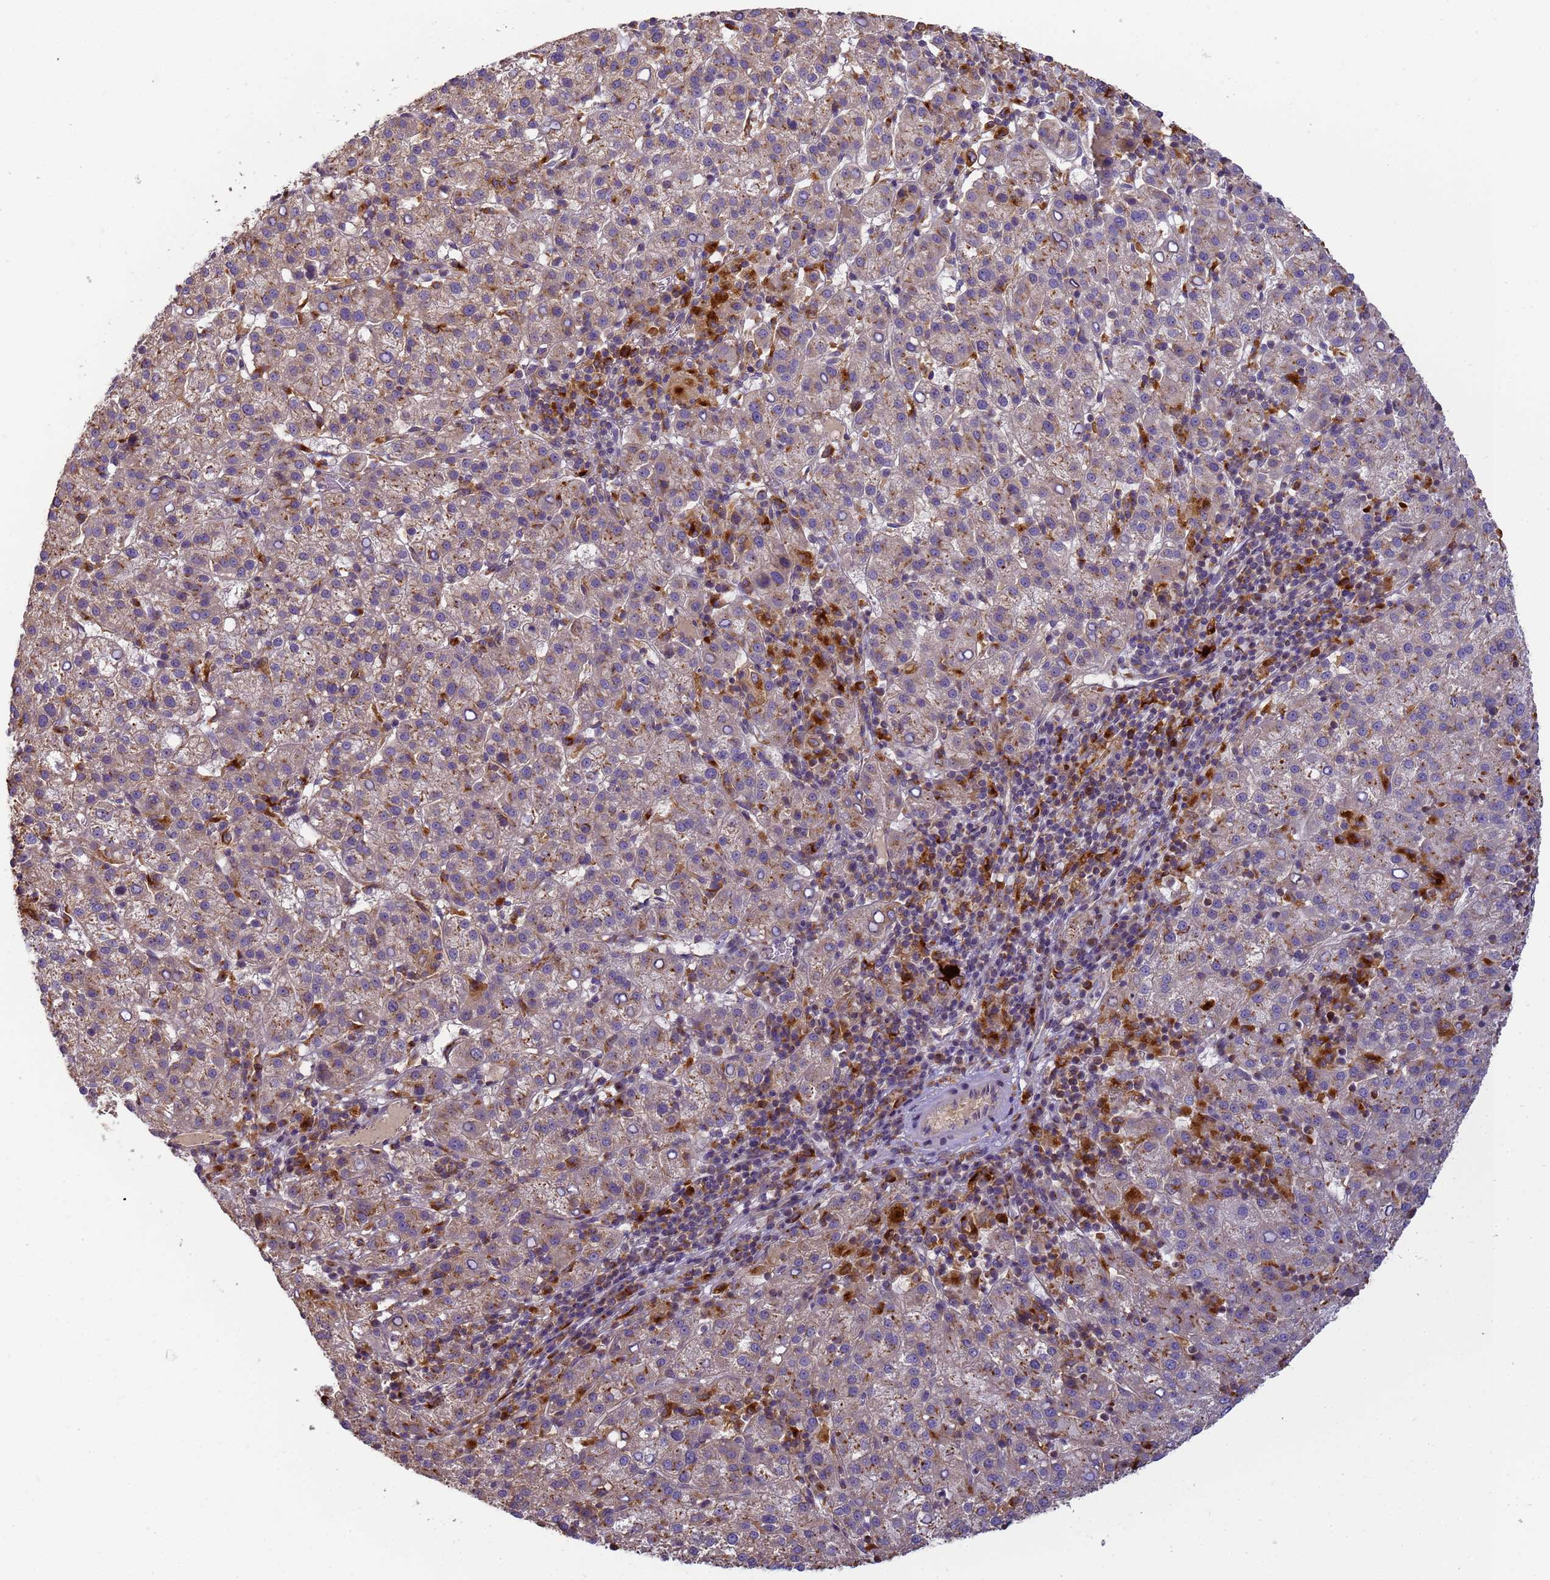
{"staining": {"intensity": "weak", "quantity": "25%-75%", "location": "cytoplasmic/membranous"}, "tissue": "liver cancer", "cell_type": "Tumor cells", "image_type": "cancer", "snomed": [{"axis": "morphology", "description": "Carcinoma, Hepatocellular, NOS"}, {"axis": "topography", "description": "Liver"}], "caption": "Protein expression by IHC displays weak cytoplasmic/membranous staining in about 25%-75% of tumor cells in liver cancer.", "gene": "M6PR", "patient": {"sex": "female", "age": 58}}